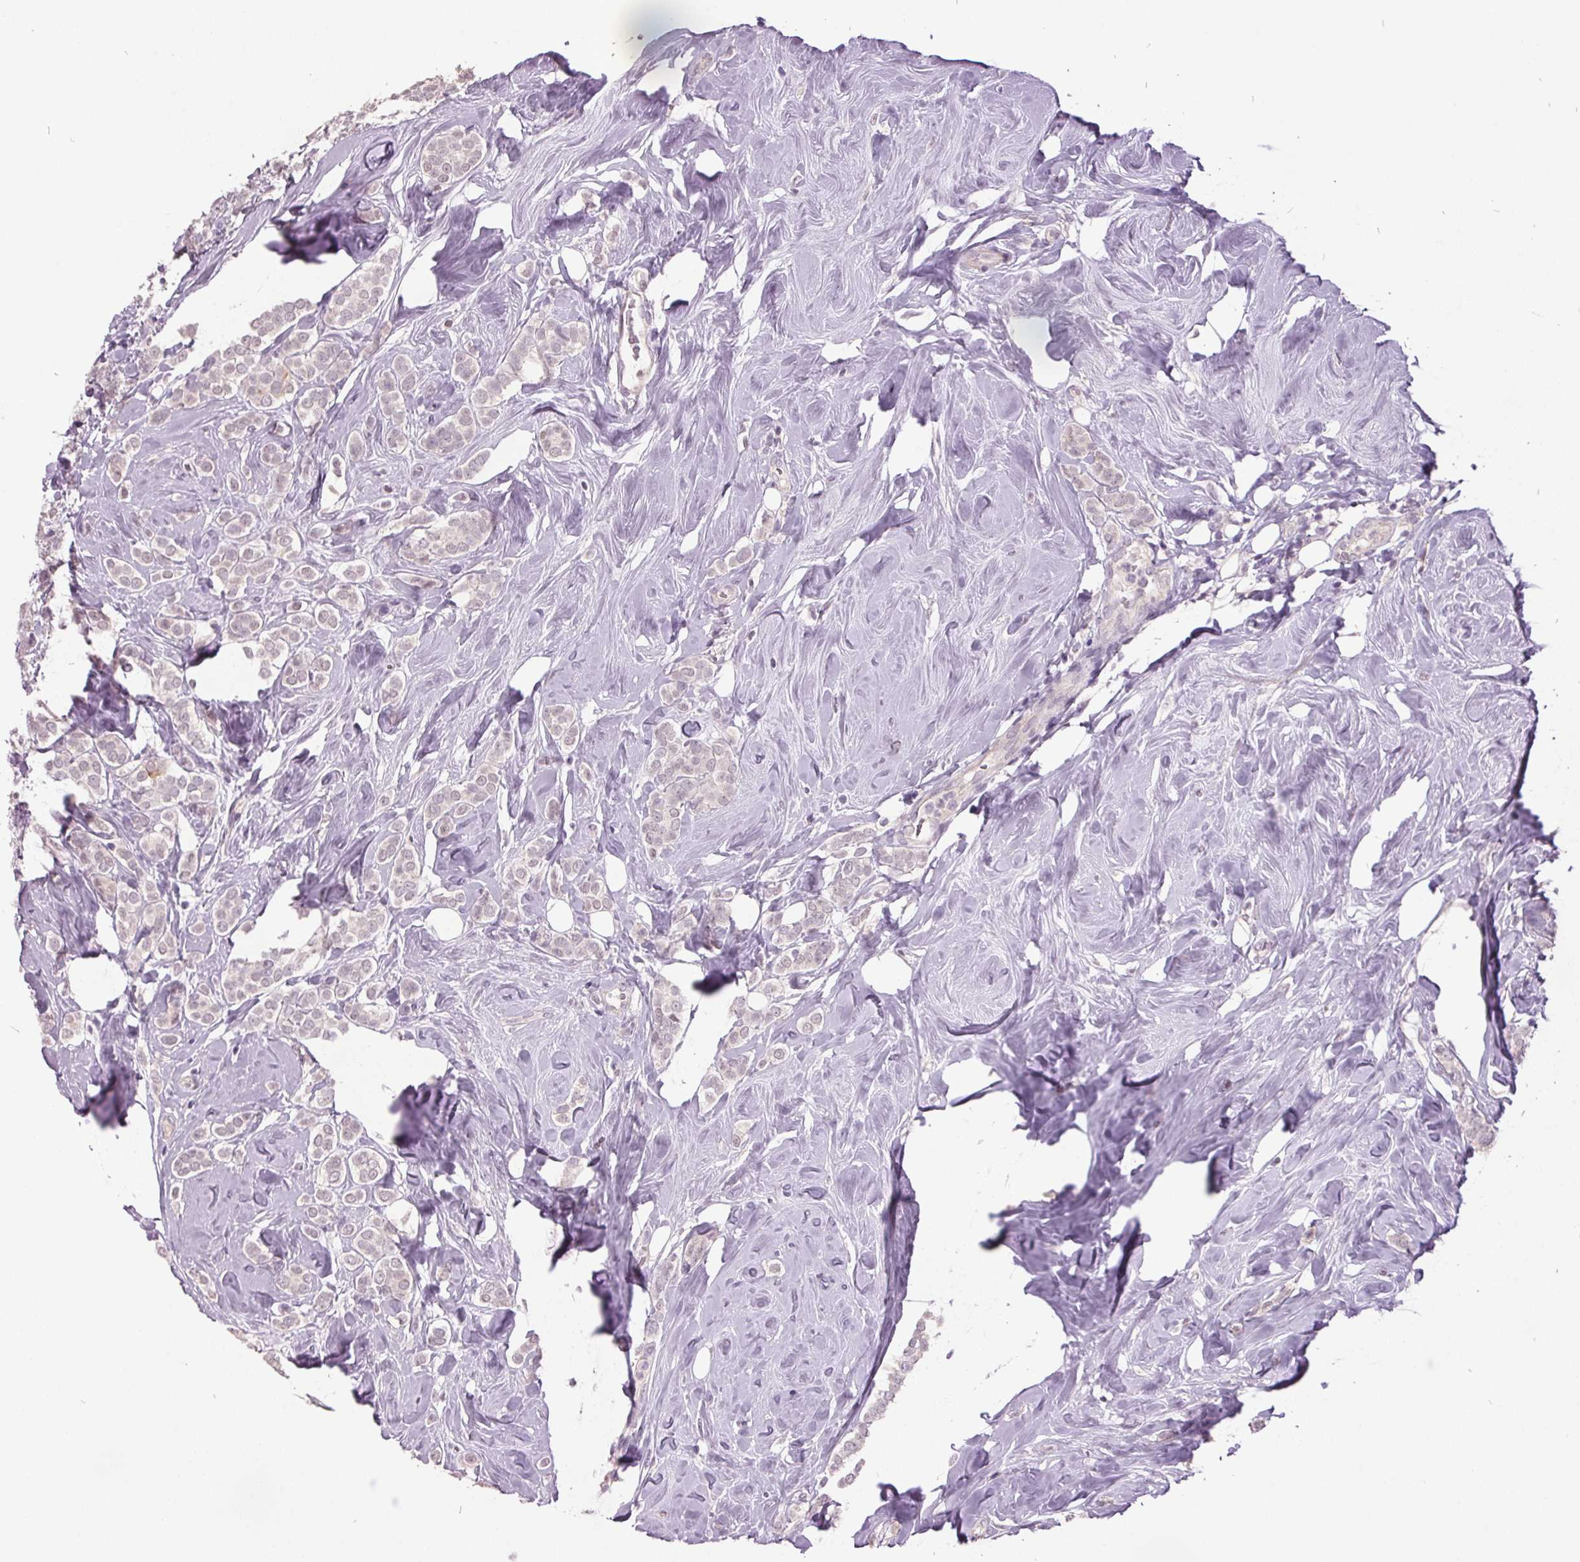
{"staining": {"intensity": "negative", "quantity": "none", "location": "none"}, "tissue": "breast cancer", "cell_type": "Tumor cells", "image_type": "cancer", "snomed": [{"axis": "morphology", "description": "Lobular carcinoma"}, {"axis": "topography", "description": "Breast"}], "caption": "A photomicrograph of human breast cancer (lobular carcinoma) is negative for staining in tumor cells.", "gene": "C2orf16", "patient": {"sex": "female", "age": 49}}